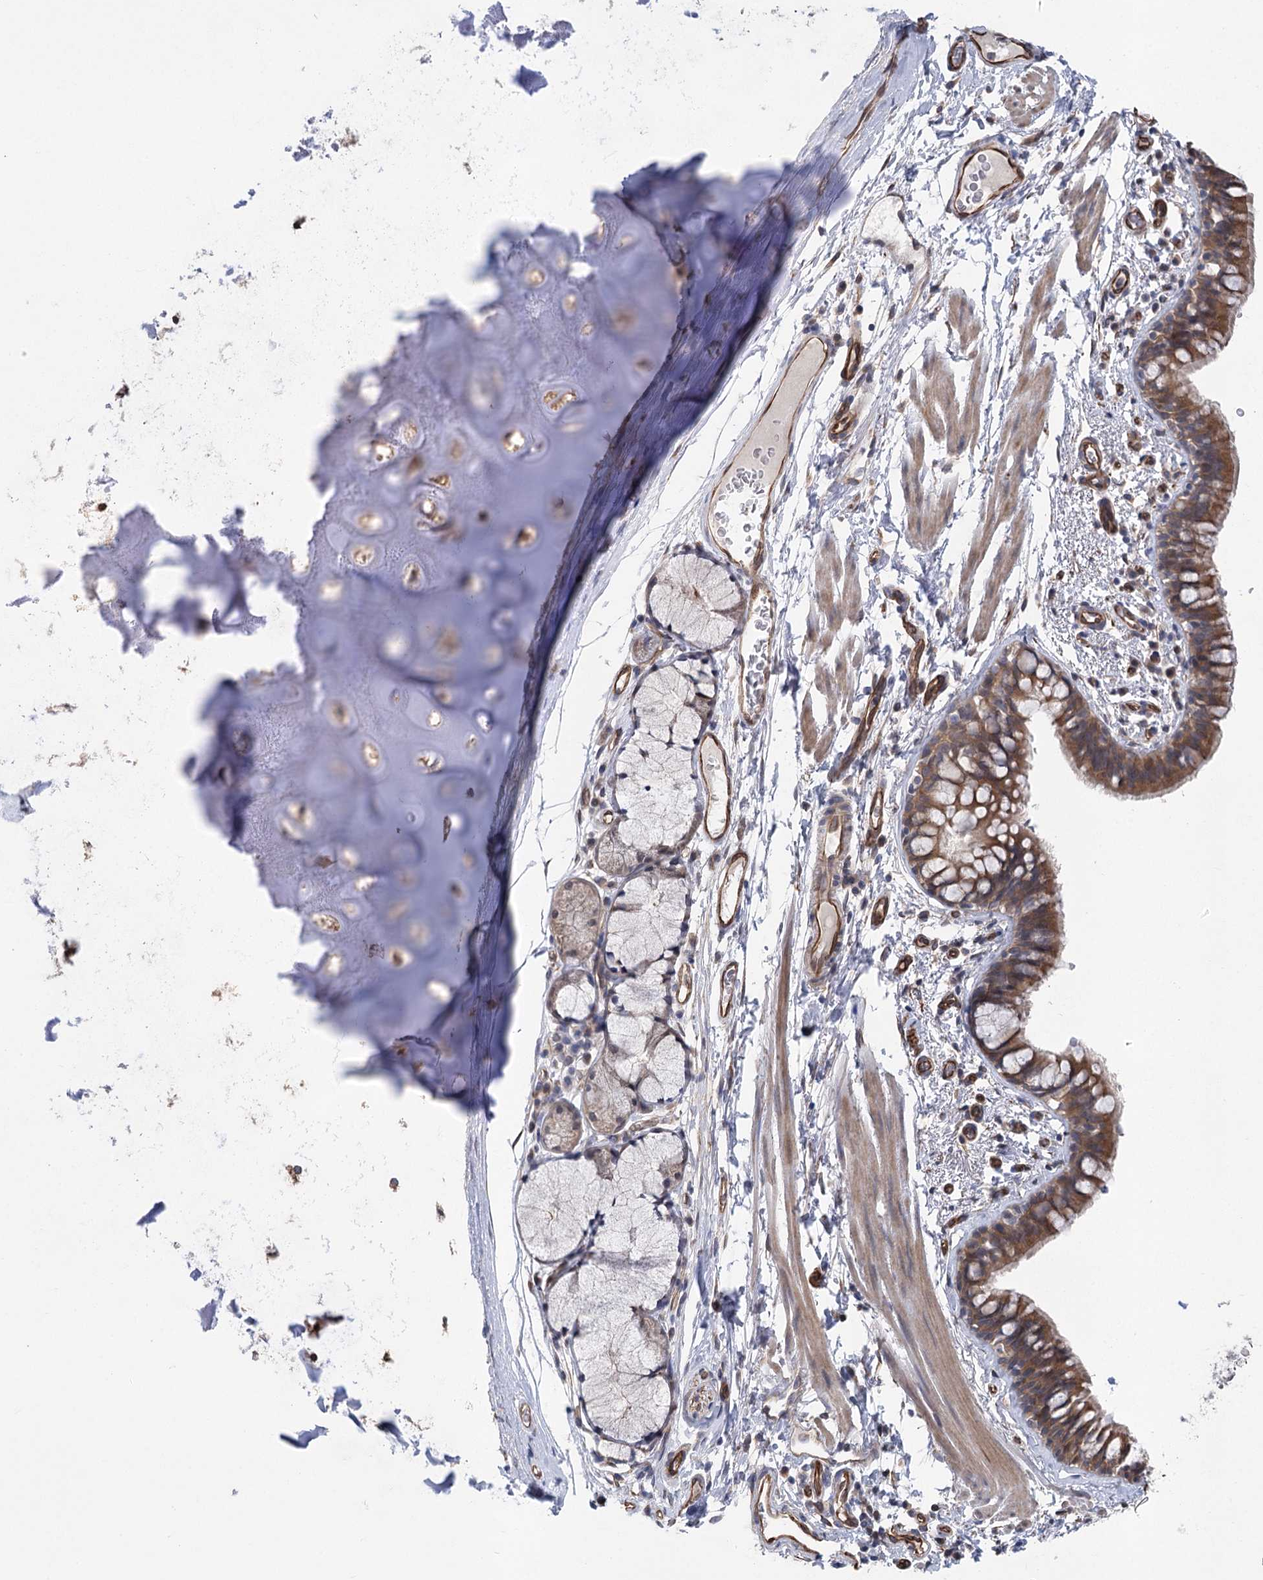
{"staining": {"intensity": "moderate", "quantity": ">75%", "location": "cytoplasmic/membranous"}, "tissue": "bronchus", "cell_type": "Respiratory epithelial cells", "image_type": "normal", "snomed": [{"axis": "morphology", "description": "Normal tissue, NOS"}, {"axis": "topography", "description": "Cartilage tissue"}, {"axis": "topography", "description": "Bronchus"}], "caption": "Respiratory epithelial cells show medium levels of moderate cytoplasmic/membranous expression in approximately >75% of cells in normal bronchus.", "gene": "RWDD4", "patient": {"sex": "female", "age": 36}}